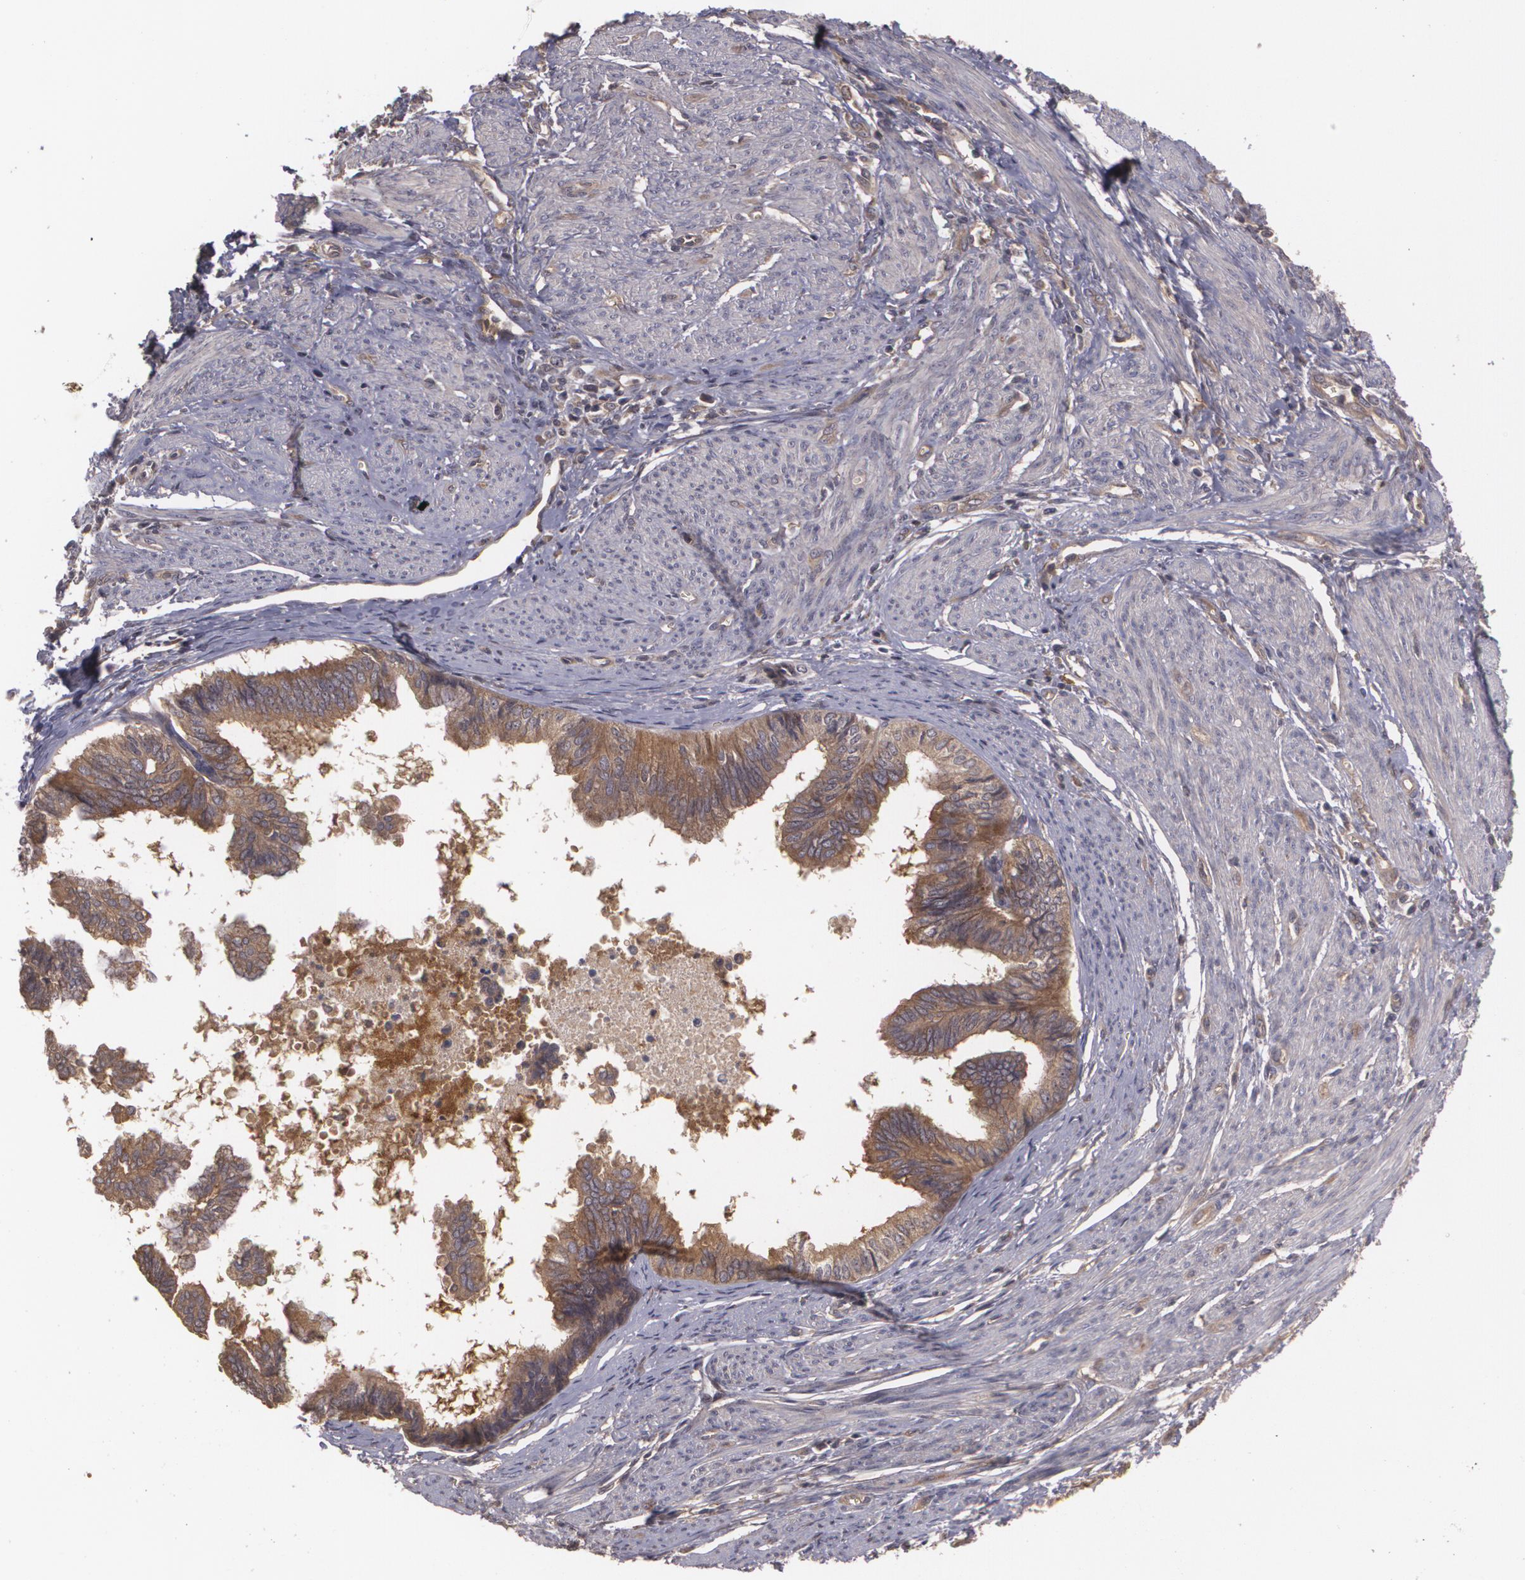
{"staining": {"intensity": "moderate", "quantity": ">75%", "location": "cytoplasmic/membranous"}, "tissue": "endometrial cancer", "cell_type": "Tumor cells", "image_type": "cancer", "snomed": [{"axis": "morphology", "description": "Adenocarcinoma, NOS"}, {"axis": "topography", "description": "Endometrium"}], "caption": "Immunohistochemistry histopathology image of endometrial adenocarcinoma stained for a protein (brown), which shows medium levels of moderate cytoplasmic/membranous staining in approximately >75% of tumor cells.", "gene": "HRAS", "patient": {"sex": "female", "age": 75}}